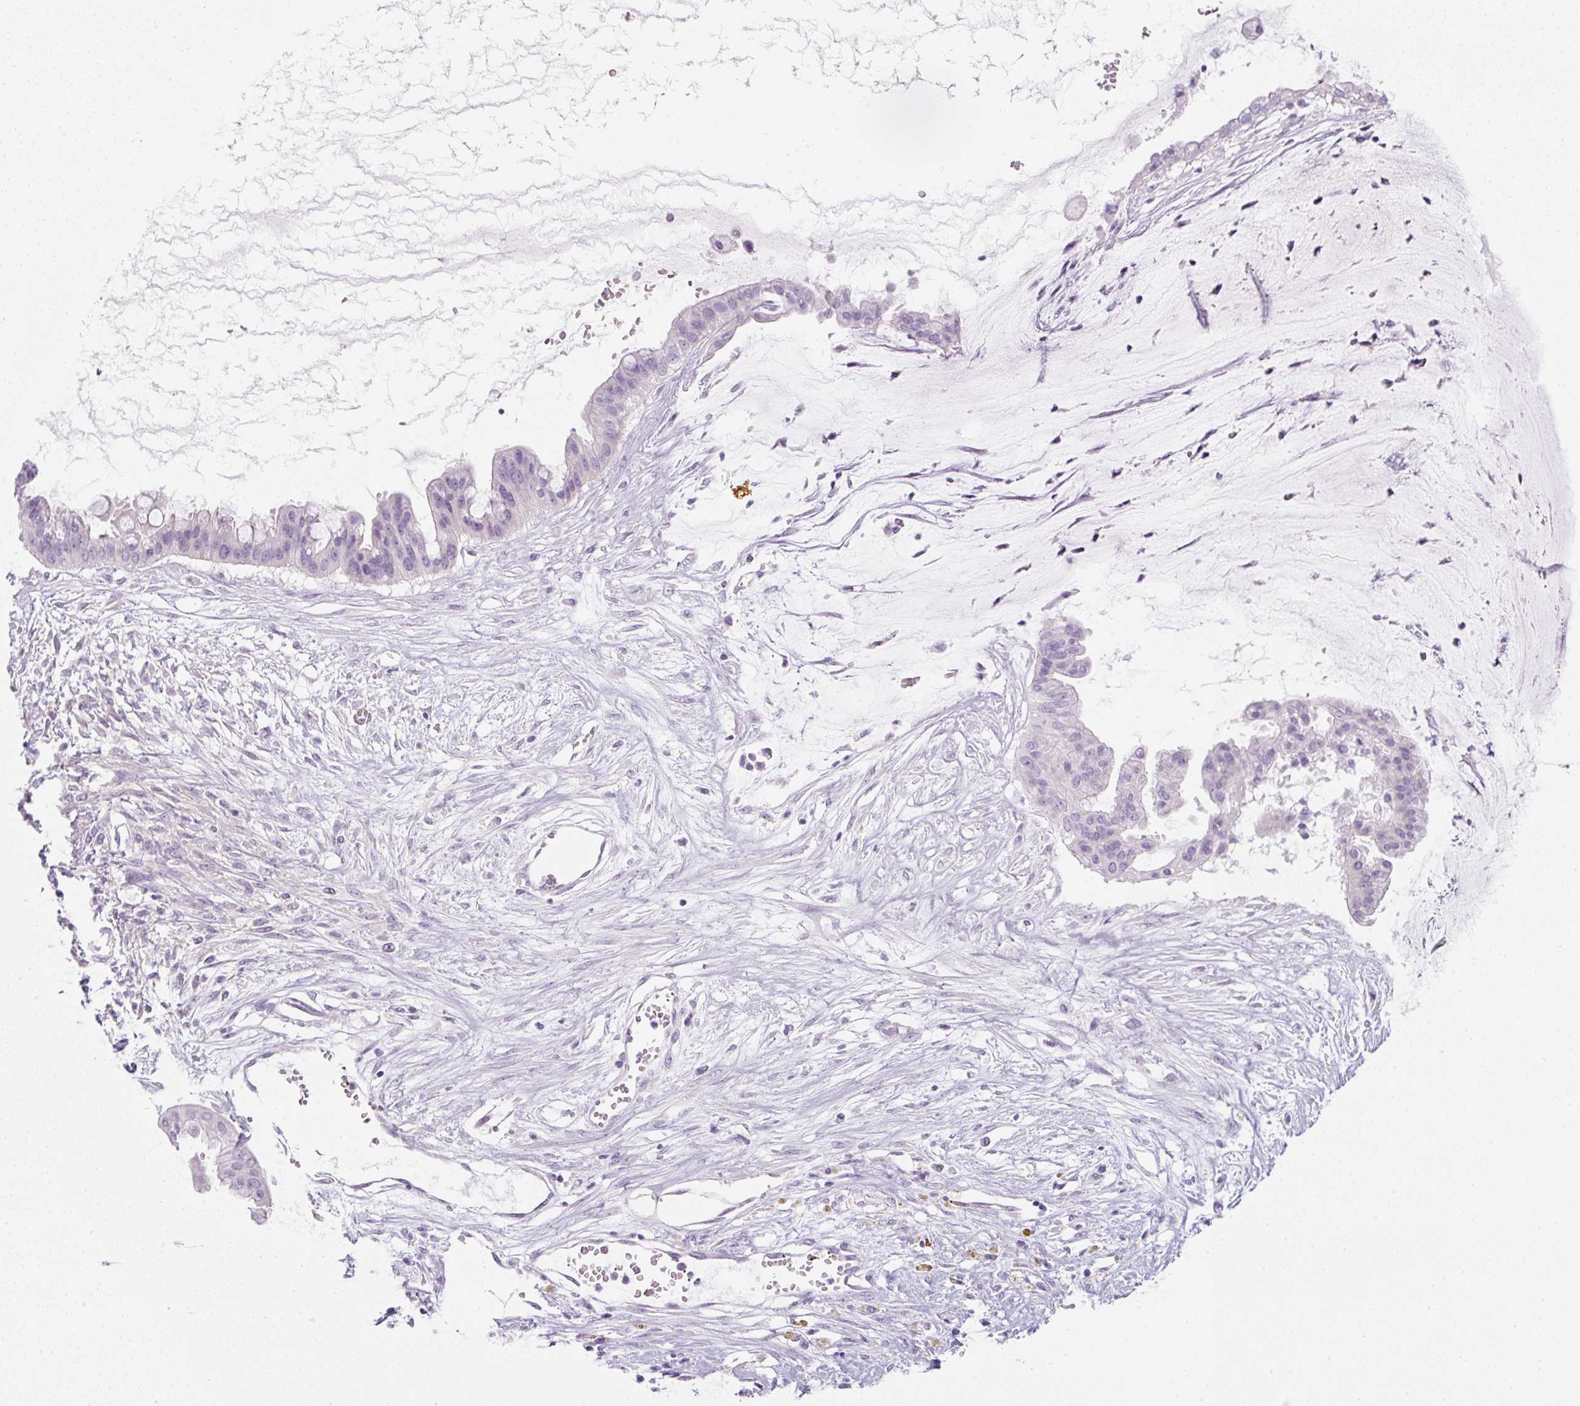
{"staining": {"intensity": "negative", "quantity": "none", "location": "none"}, "tissue": "ovarian cancer", "cell_type": "Tumor cells", "image_type": "cancer", "snomed": [{"axis": "morphology", "description": "Cystadenocarcinoma, mucinous, NOS"}, {"axis": "topography", "description": "Ovary"}], "caption": "Micrograph shows no significant protein positivity in tumor cells of ovarian cancer (mucinous cystadenocarcinoma).", "gene": "PF4V1", "patient": {"sex": "female", "age": 73}}